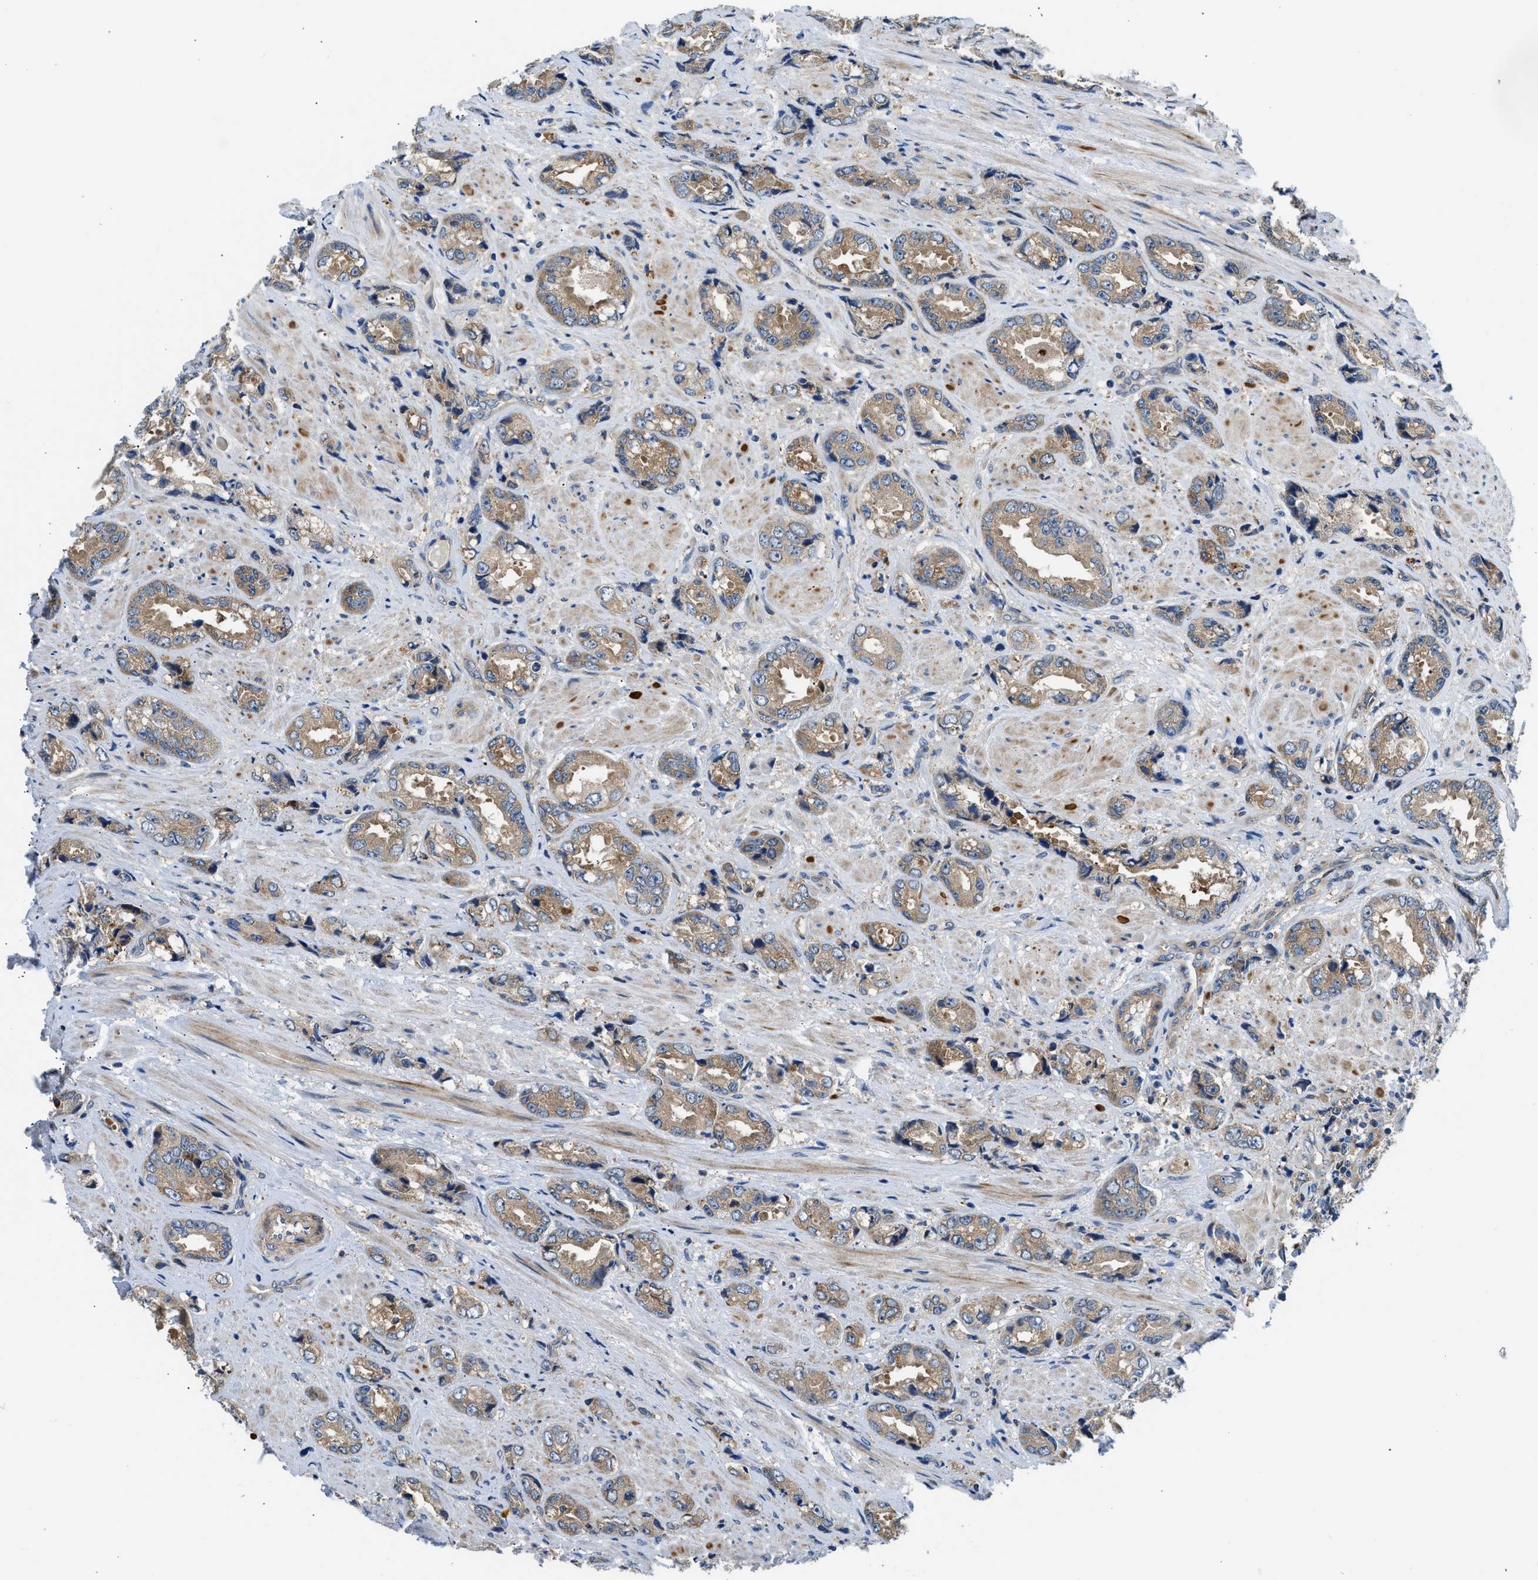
{"staining": {"intensity": "moderate", "quantity": ">75%", "location": "cytoplasmic/membranous"}, "tissue": "prostate cancer", "cell_type": "Tumor cells", "image_type": "cancer", "snomed": [{"axis": "morphology", "description": "Adenocarcinoma, High grade"}, {"axis": "topography", "description": "Prostate"}], "caption": "About >75% of tumor cells in human prostate adenocarcinoma (high-grade) exhibit moderate cytoplasmic/membranous protein expression as visualized by brown immunohistochemical staining.", "gene": "LPIN2", "patient": {"sex": "male", "age": 61}}